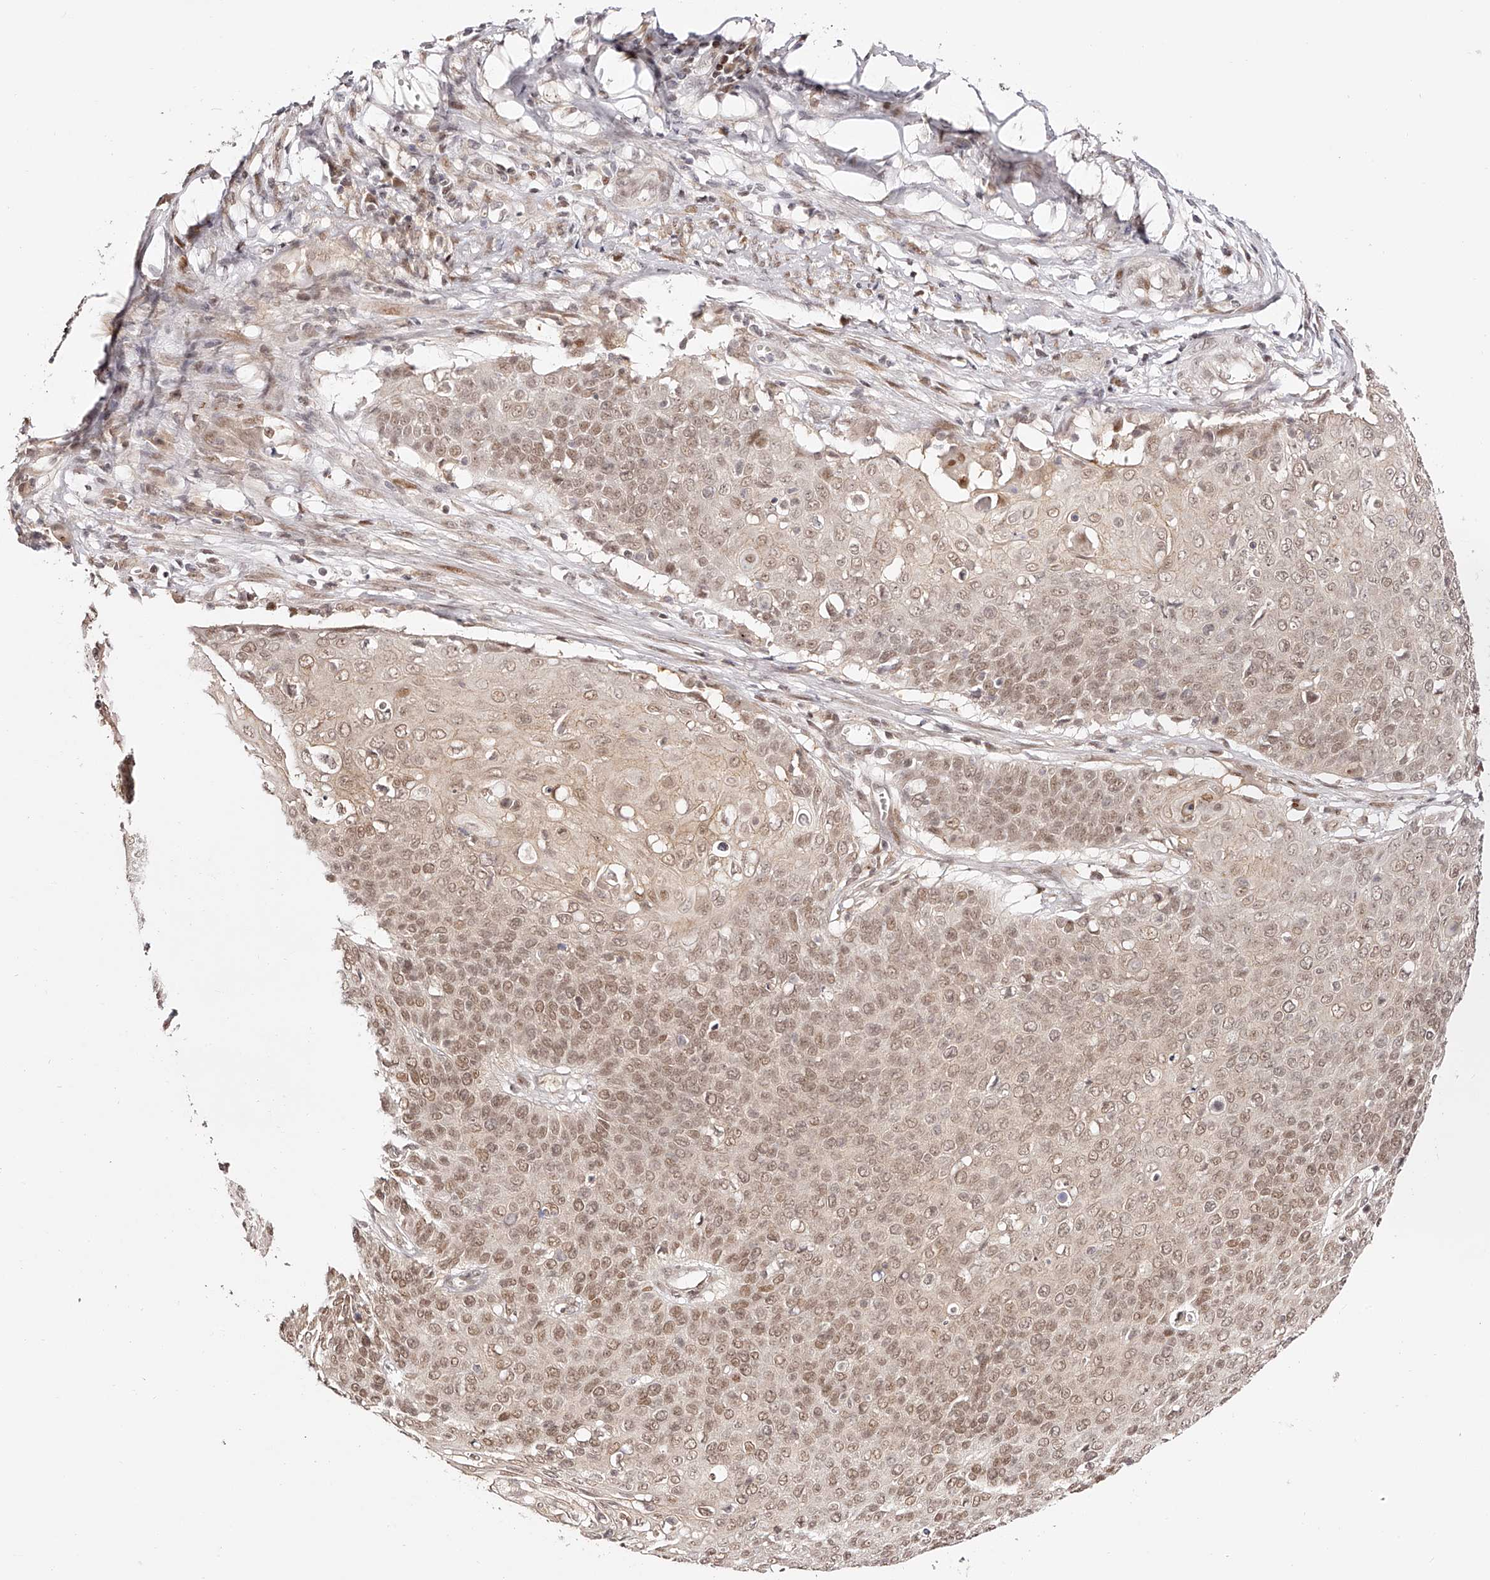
{"staining": {"intensity": "moderate", "quantity": ">75%", "location": "cytoplasmic/membranous,nuclear"}, "tissue": "cervical cancer", "cell_type": "Tumor cells", "image_type": "cancer", "snomed": [{"axis": "morphology", "description": "Squamous cell carcinoma, NOS"}, {"axis": "topography", "description": "Cervix"}], "caption": "This is a micrograph of immunohistochemistry staining of cervical cancer (squamous cell carcinoma), which shows moderate positivity in the cytoplasmic/membranous and nuclear of tumor cells.", "gene": "USF3", "patient": {"sex": "female", "age": 39}}